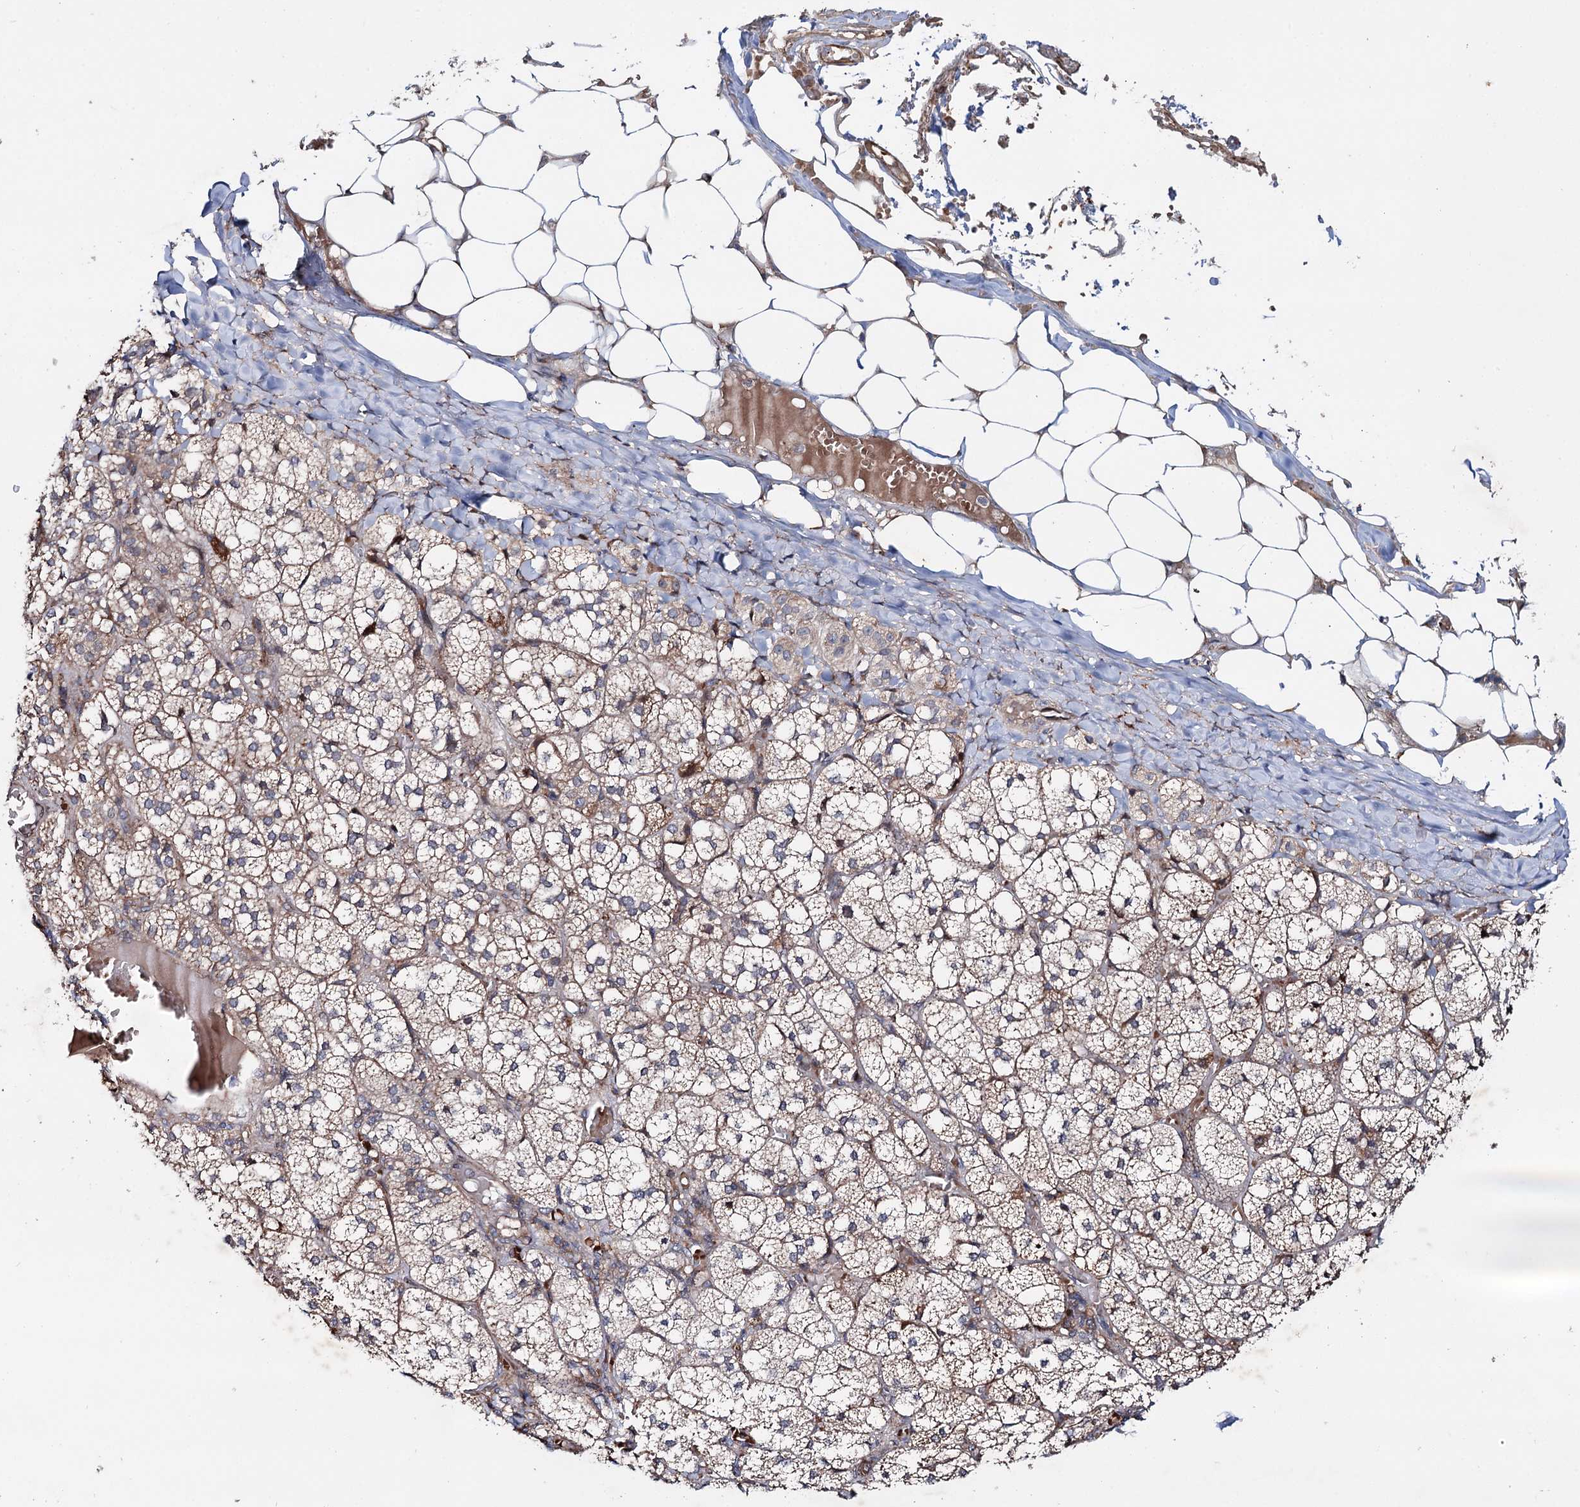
{"staining": {"intensity": "moderate", "quantity": ">75%", "location": "cytoplasmic/membranous"}, "tissue": "adrenal gland", "cell_type": "Glandular cells", "image_type": "normal", "snomed": [{"axis": "morphology", "description": "Normal tissue, NOS"}, {"axis": "topography", "description": "Adrenal gland"}], "caption": "The micrograph displays immunohistochemical staining of unremarkable adrenal gland. There is moderate cytoplasmic/membranous expression is seen in about >75% of glandular cells. (DAB (3,3'-diaminobenzidine) IHC with brightfield microscopy, high magnification).", "gene": "PTDSS2", "patient": {"sex": "female", "age": 61}}